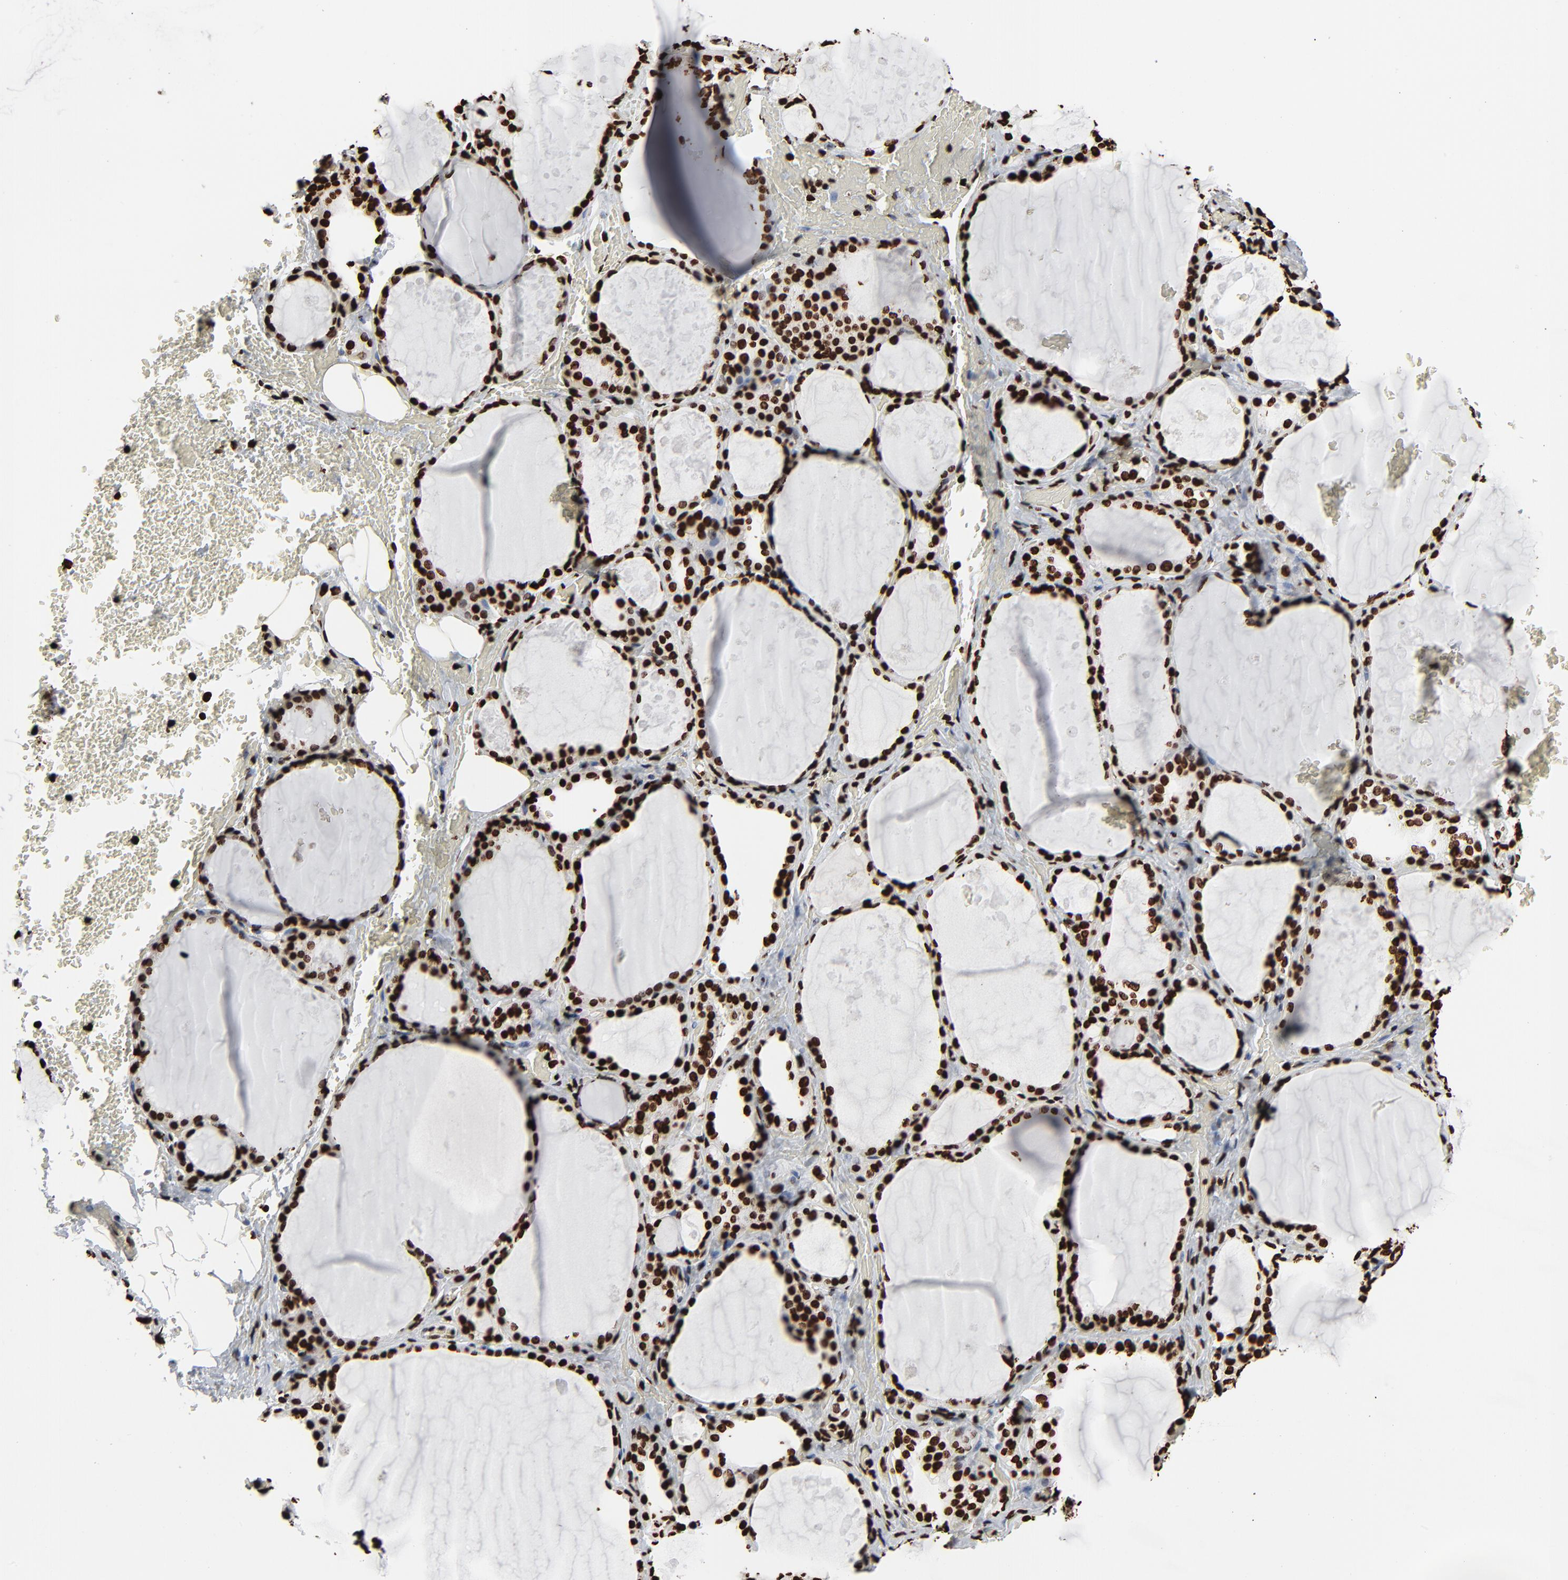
{"staining": {"intensity": "strong", "quantity": ">75%", "location": "nuclear"}, "tissue": "thyroid gland", "cell_type": "Glandular cells", "image_type": "normal", "snomed": [{"axis": "morphology", "description": "Normal tissue, NOS"}, {"axis": "topography", "description": "Thyroid gland"}], "caption": "DAB (3,3'-diaminobenzidine) immunohistochemical staining of normal human thyroid gland demonstrates strong nuclear protein positivity in about >75% of glandular cells. The protein of interest is shown in brown color, while the nuclei are stained blue.", "gene": "H3", "patient": {"sex": "male", "age": 61}}